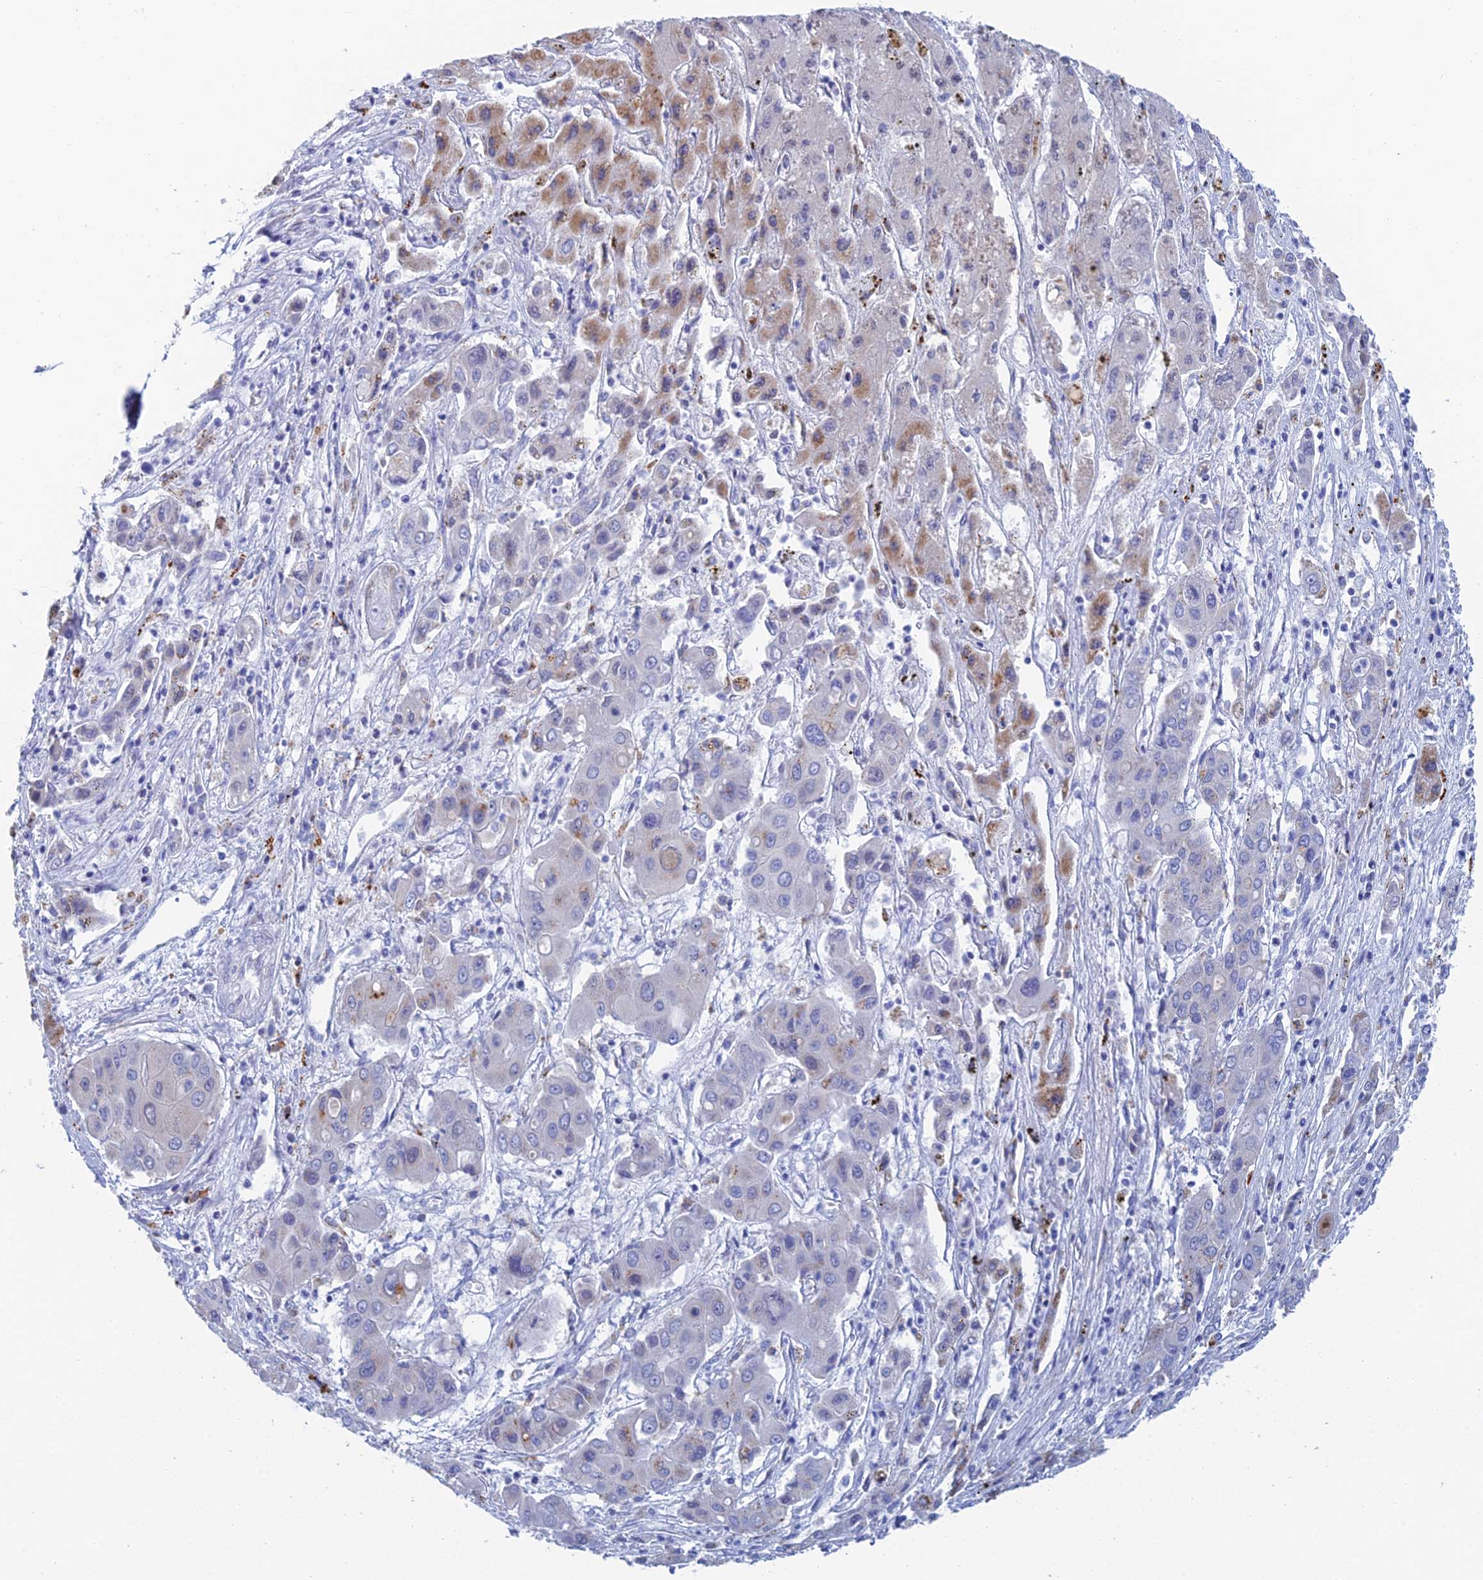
{"staining": {"intensity": "moderate", "quantity": "<25%", "location": "cytoplasmic/membranous"}, "tissue": "liver cancer", "cell_type": "Tumor cells", "image_type": "cancer", "snomed": [{"axis": "morphology", "description": "Cholangiocarcinoma"}, {"axis": "topography", "description": "Liver"}], "caption": "This micrograph demonstrates IHC staining of human cholangiocarcinoma (liver), with low moderate cytoplasmic/membranous positivity in about <25% of tumor cells.", "gene": "CFAP210", "patient": {"sex": "male", "age": 67}}